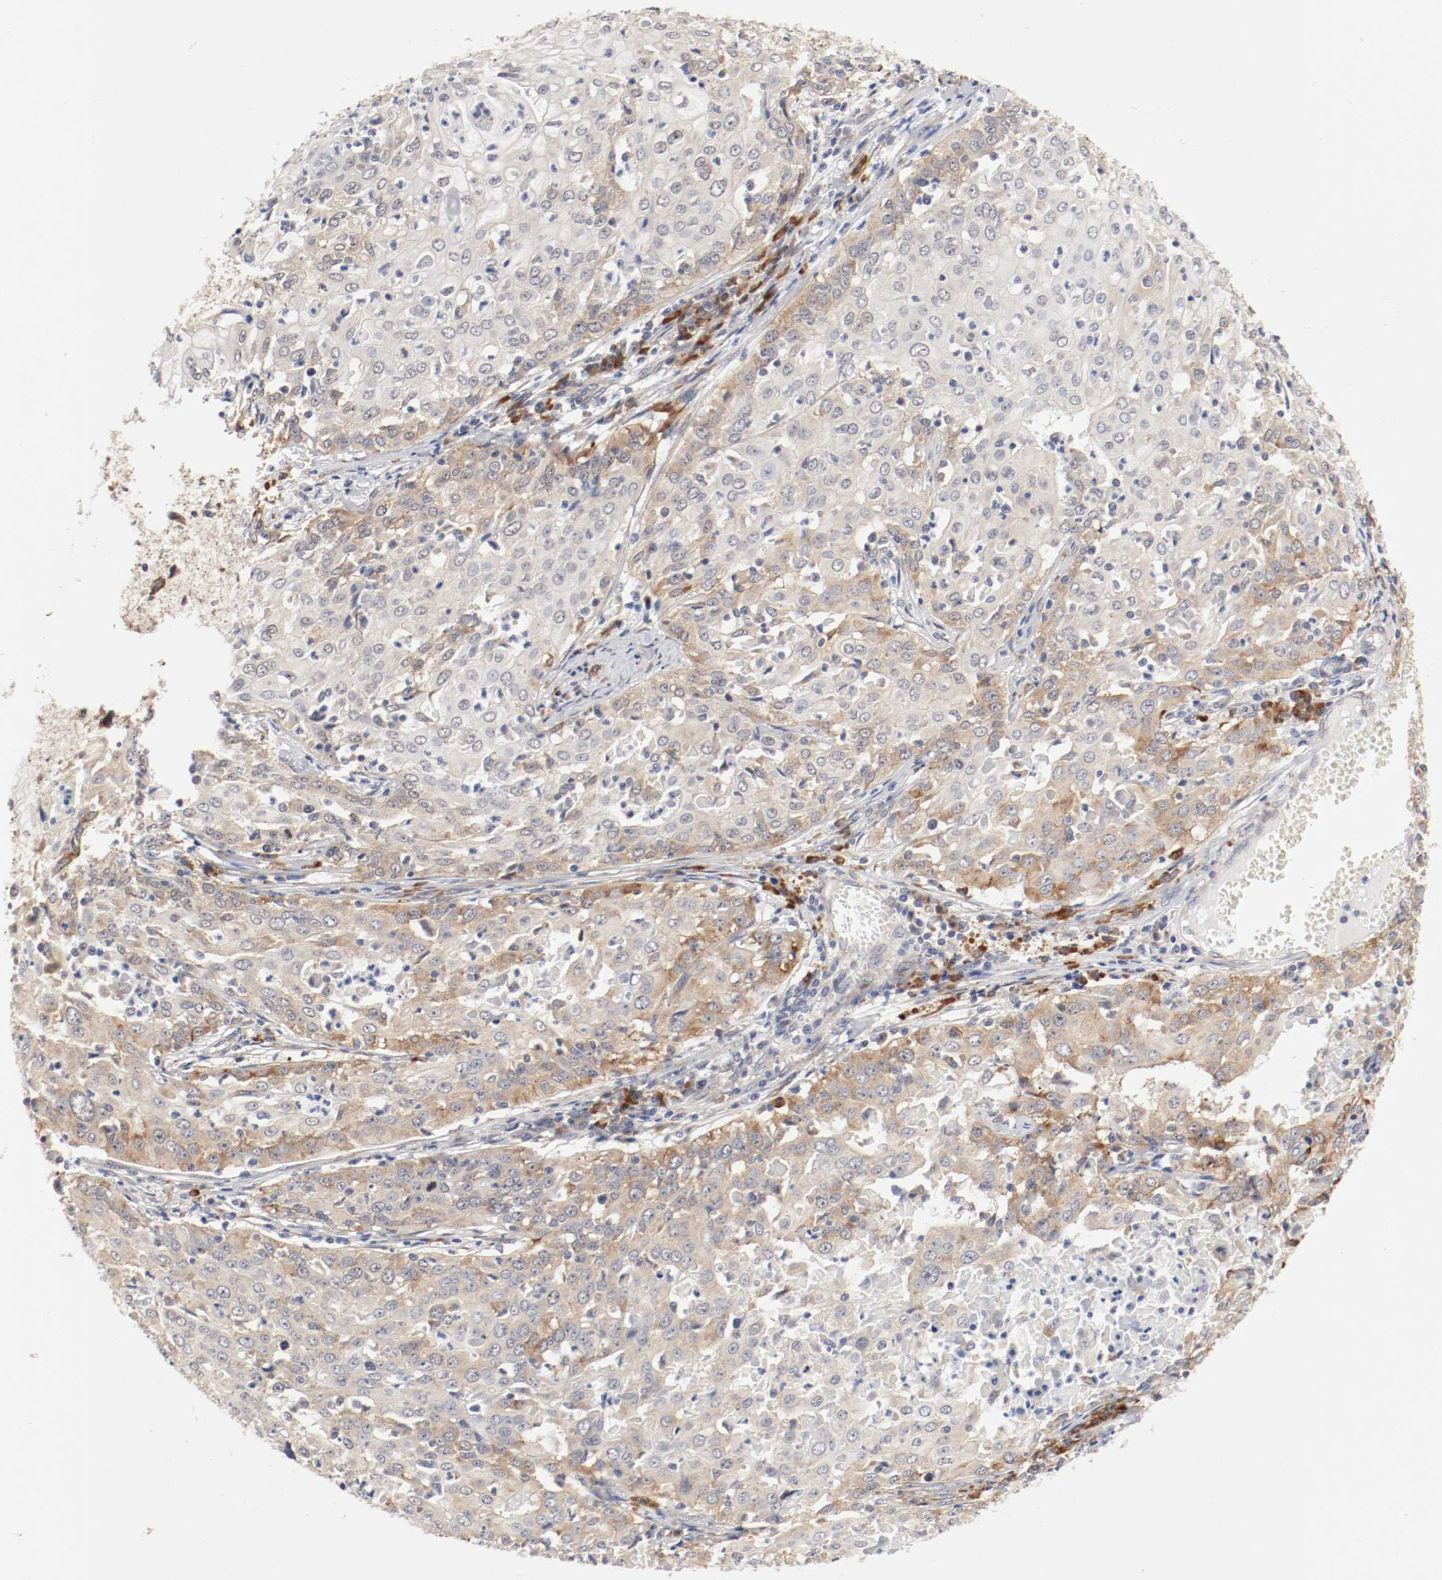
{"staining": {"intensity": "weak", "quantity": ">75%", "location": "cytoplasmic/membranous"}, "tissue": "cervical cancer", "cell_type": "Tumor cells", "image_type": "cancer", "snomed": [{"axis": "morphology", "description": "Squamous cell carcinoma, NOS"}, {"axis": "topography", "description": "Cervix"}], "caption": "Weak cytoplasmic/membranous staining is present in about >75% of tumor cells in cervical cancer.", "gene": "FKBP3", "patient": {"sex": "female", "age": 39}}